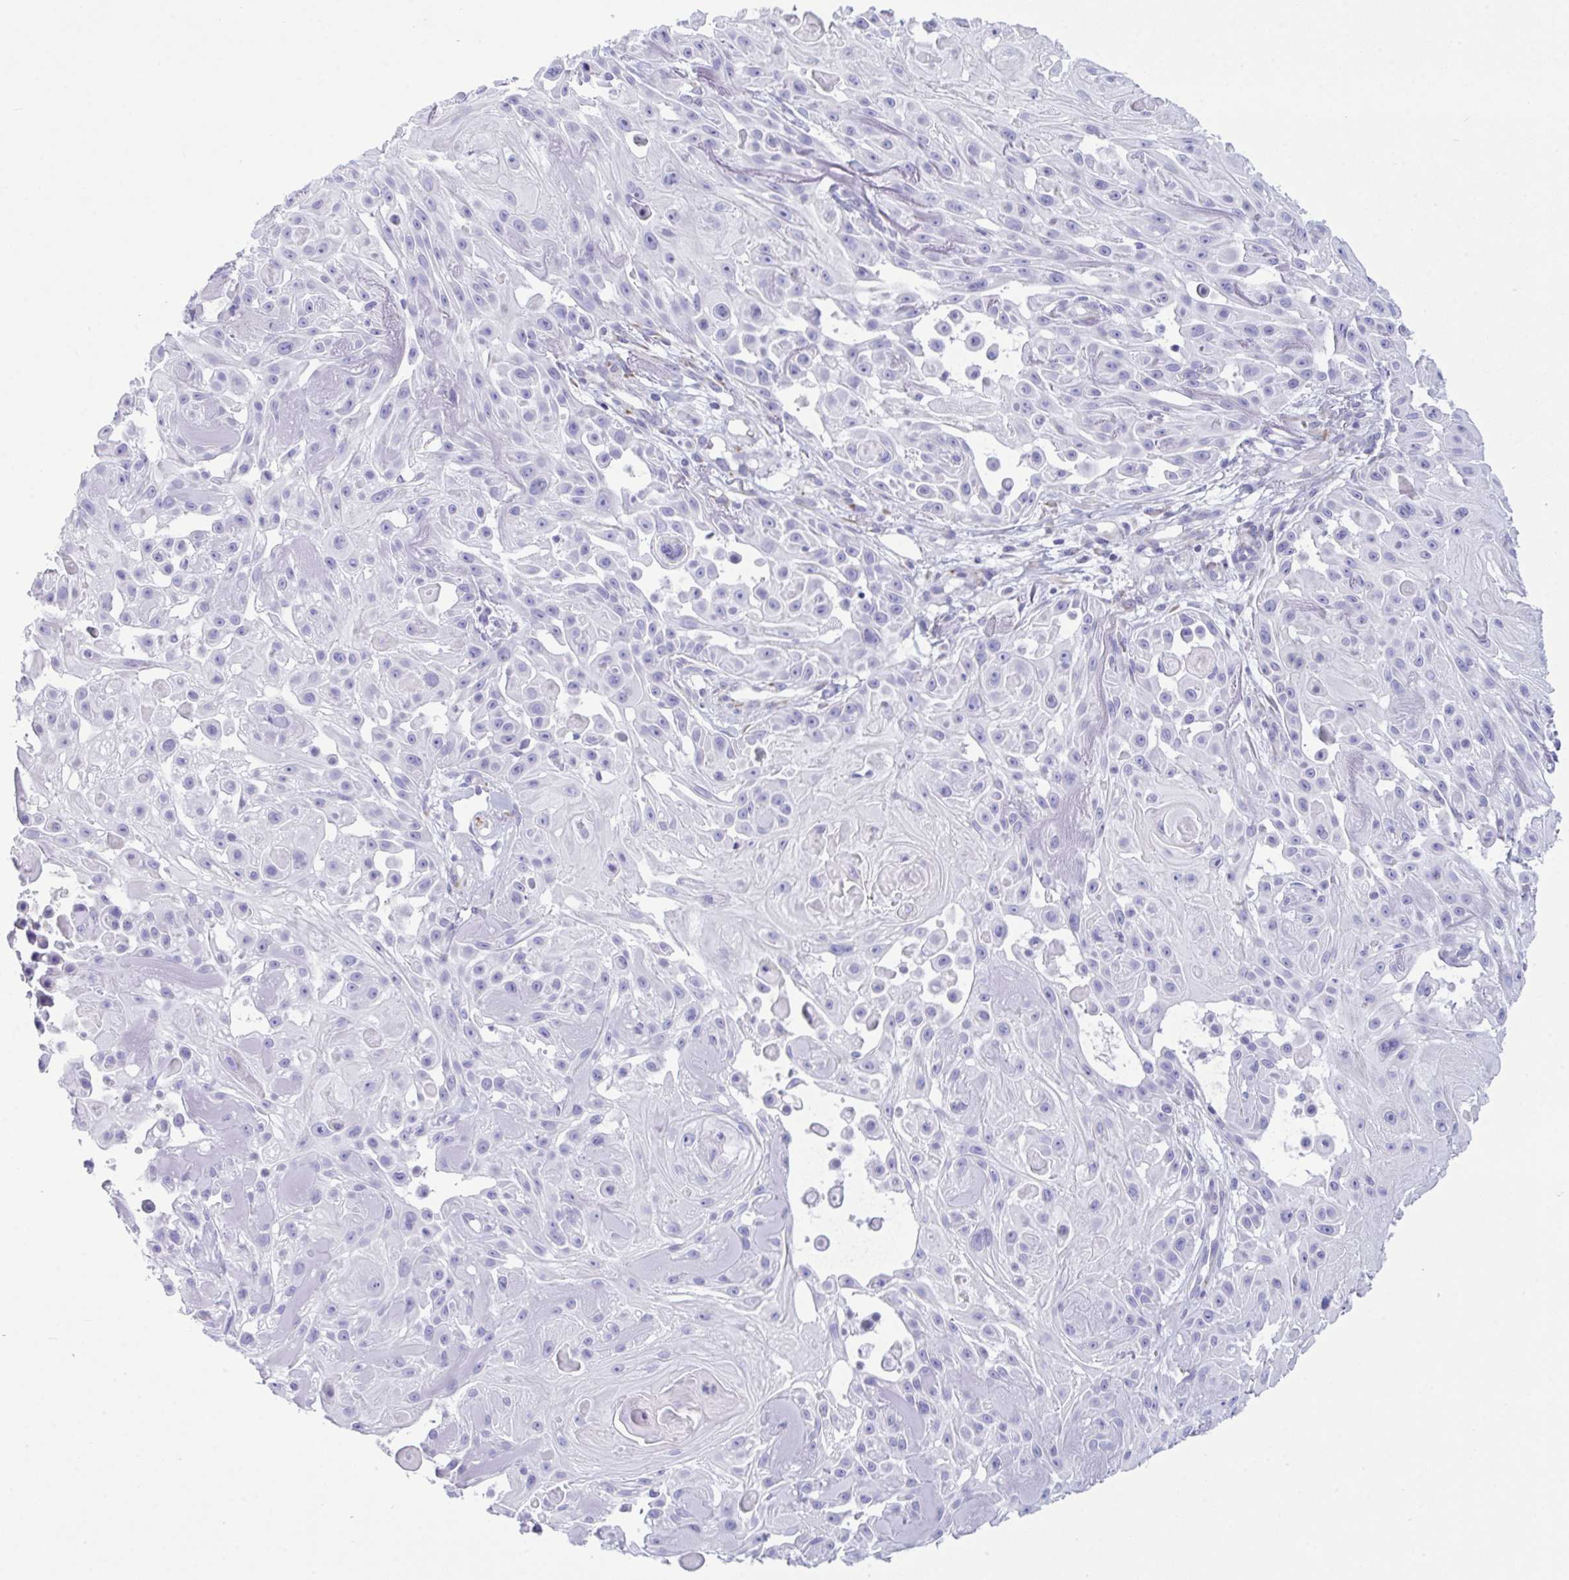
{"staining": {"intensity": "negative", "quantity": "none", "location": "none"}, "tissue": "skin cancer", "cell_type": "Tumor cells", "image_type": "cancer", "snomed": [{"axis": "morphology", "description": "Squamous cell carcinoma, NOS"}, {"axis": "topography", "description": "Skin"}], "caption": "High power microscopy image of an immunohistochemistry (IHC) micrograph of skin cancer (squamous cell carcinoma), revealing no significant expression in tumor cells. (DAB (3,3'-diaminobenzidine) immunohistochemistry visualized using brightfield microscopy, high magnification).", "gene": "BBS1", "patient": {"sex": "male", "age": 91}}